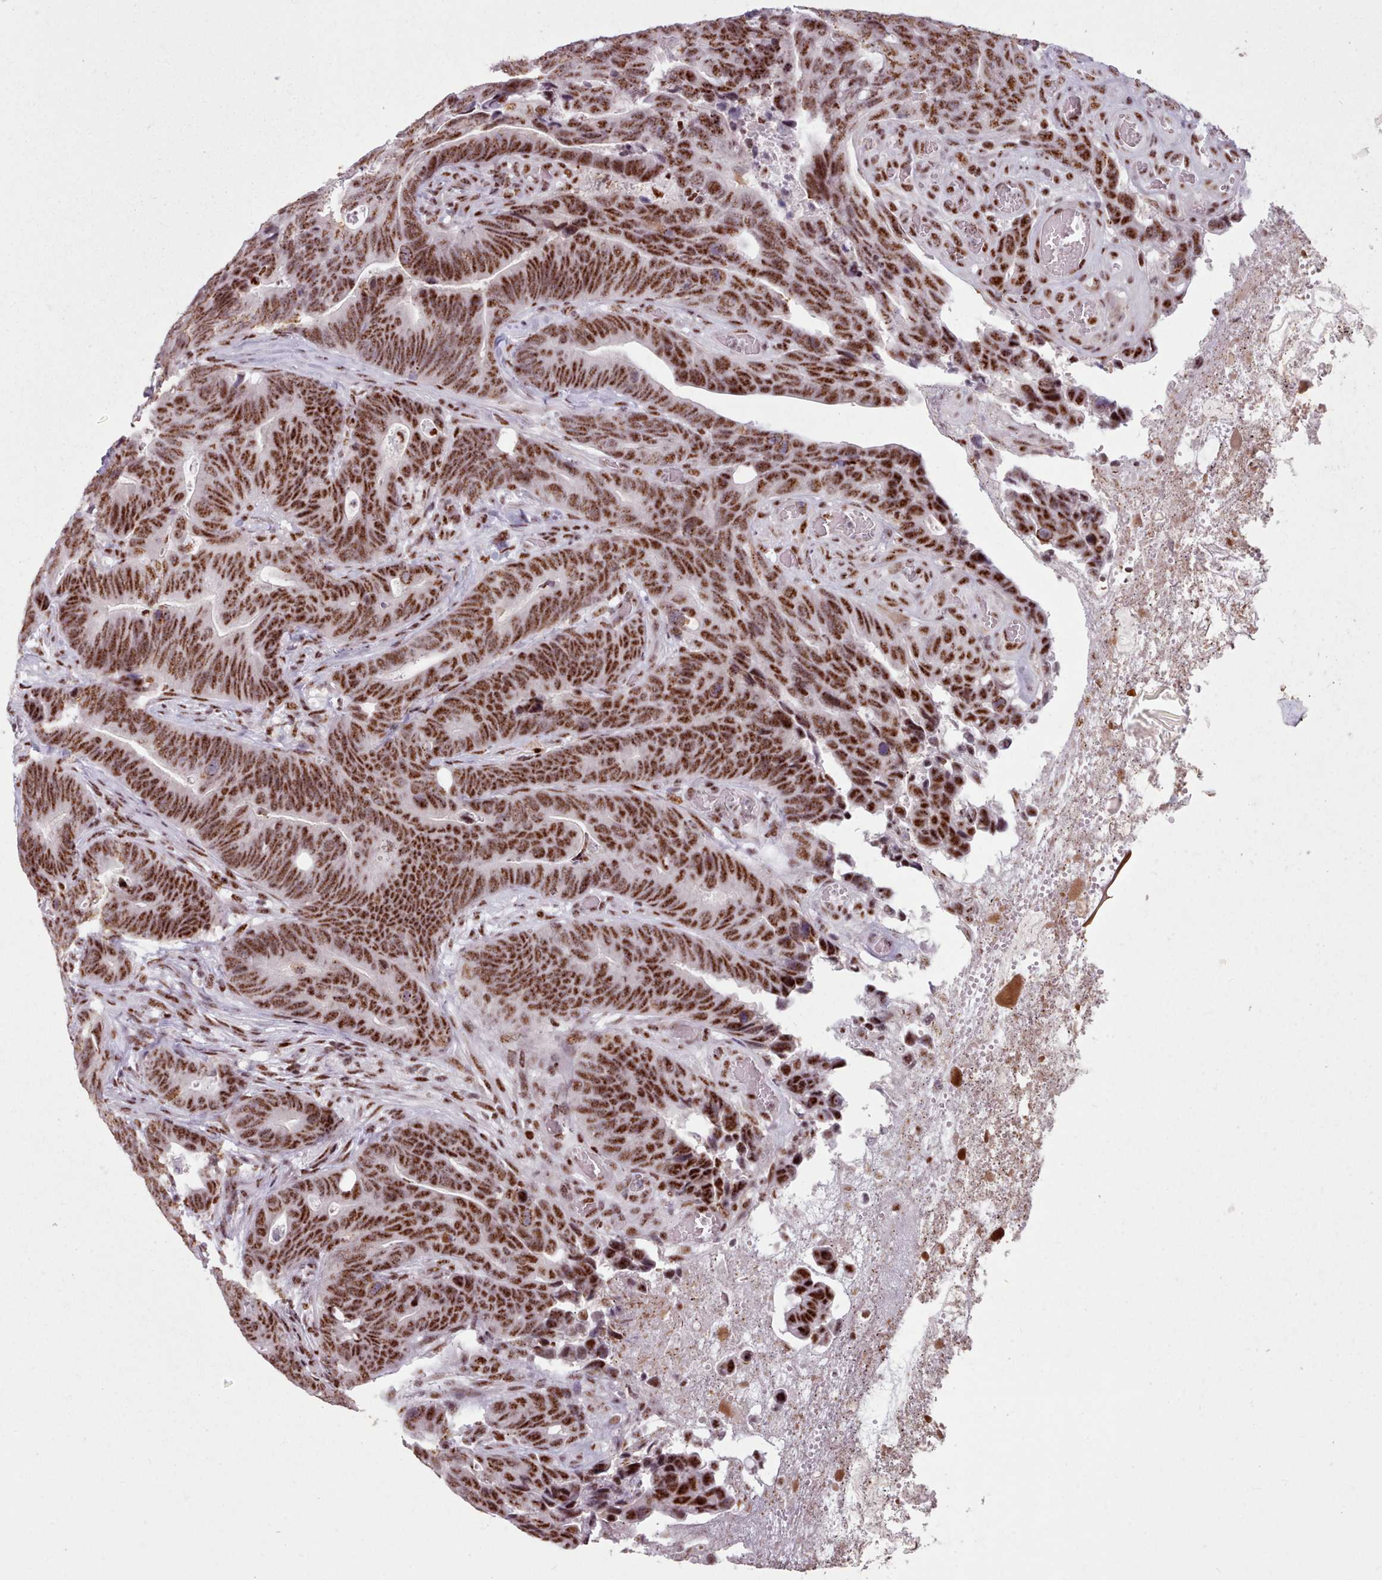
{"staining": {"intensity": "strong", "quantity": ">75%", "location": "nuclear"}, "tissue": "colorectal cancer", "cell_type": "Tumor cells", "image_type": "cancer", "snomed": [{"axis": "morphology", "description": "Adenocarcinoma, NOS"}, {"axis": "topography", "description": "Colon"}], "caption": "Protein expression analysis of colorectal adenocarcinoma displays strong nuclear expression in about >75% of tumor cells. (IHC, brightfield microscopy, high magnification).", "gene": "SRRM1", "patient": {"sex": "female", "age": 82}}